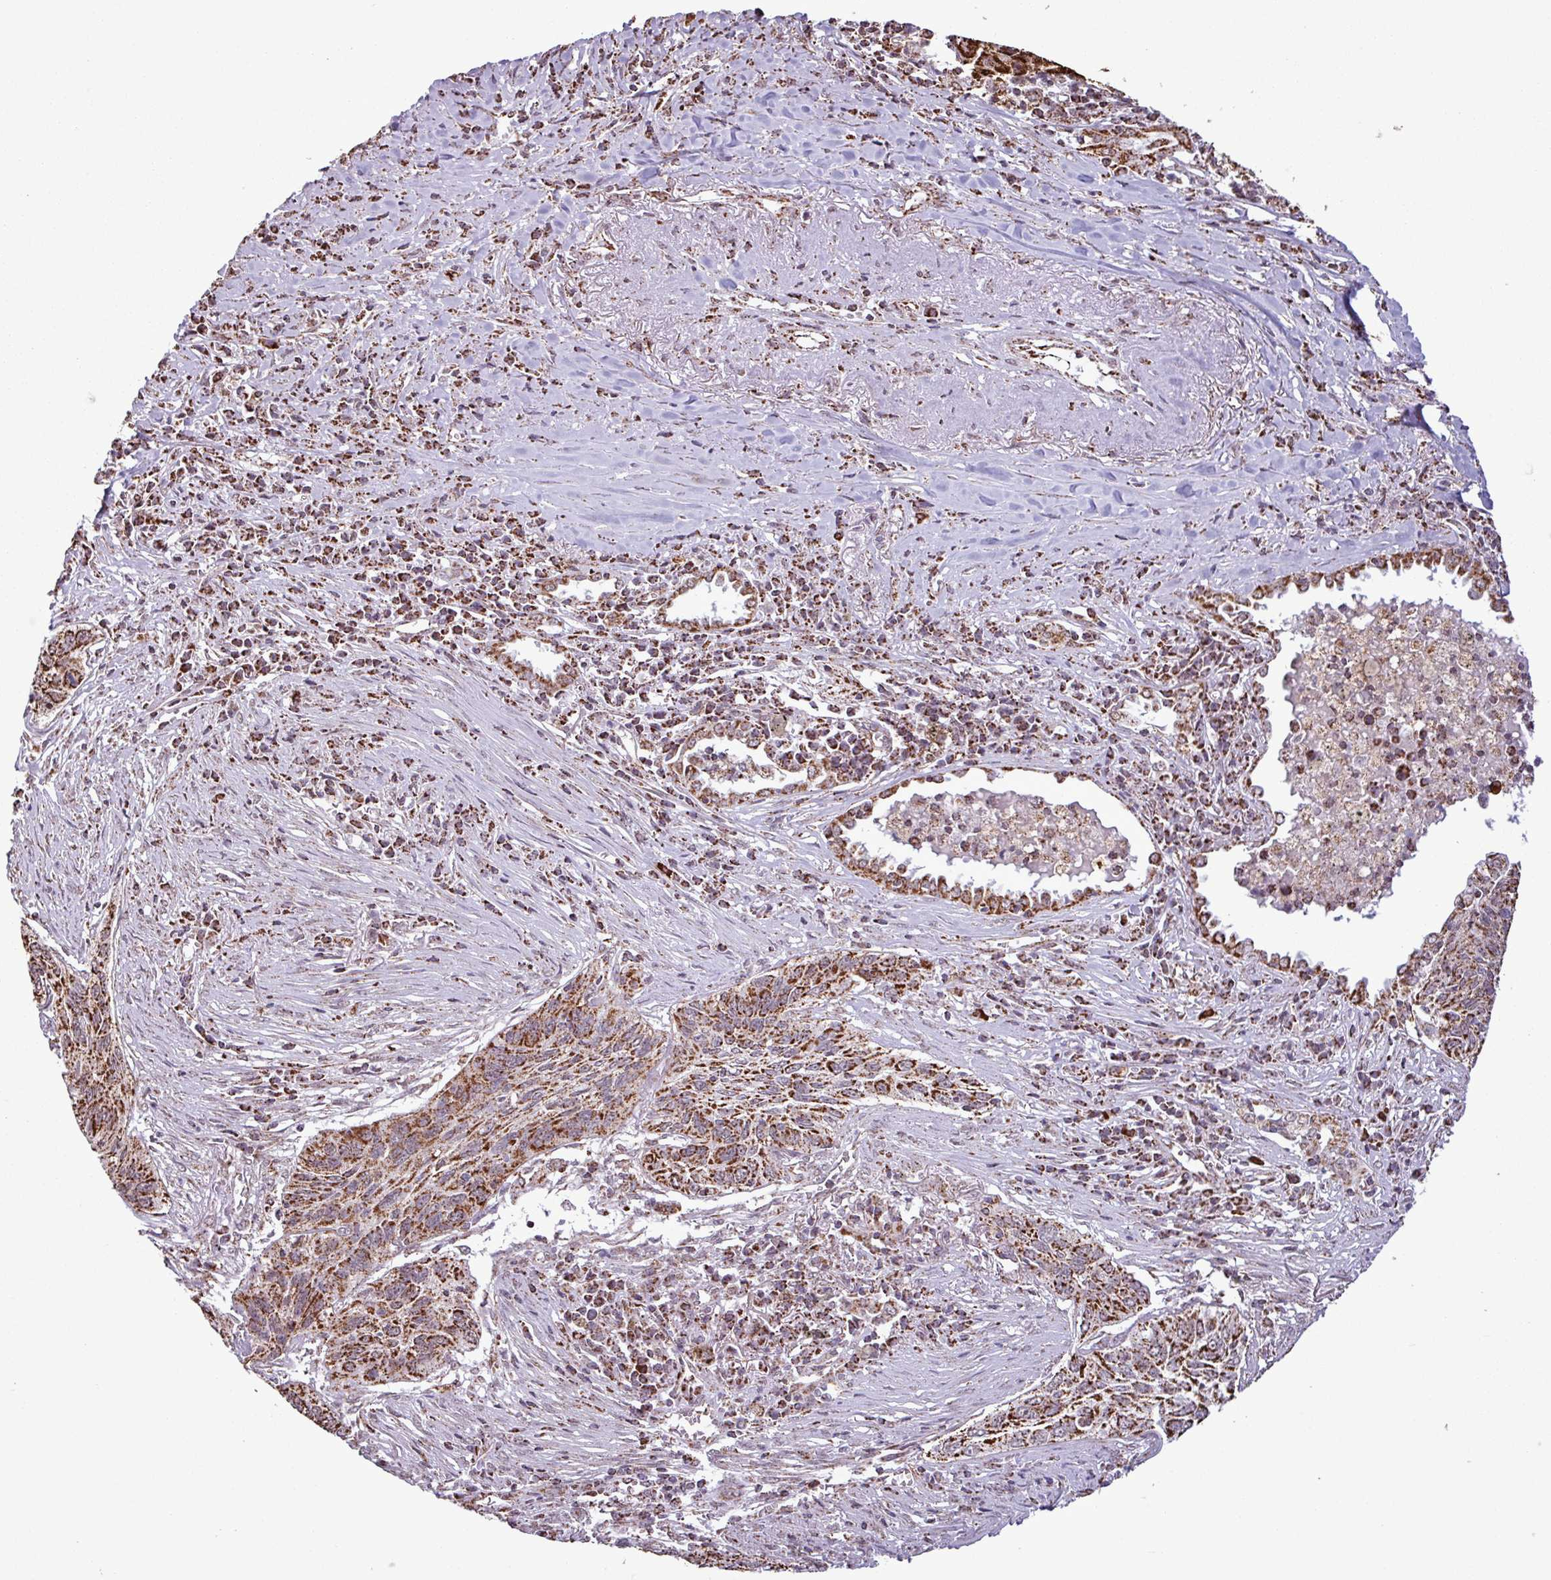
{"staining": {"intensity": "strong", "quantity": ">75%", "location": "cytoplasmic/membranous"}, "tissue": "lung cancer", "cell_type": "Tumor cells", "image_type": "cancer", "snomed": [{"axis": "morphology", "description": "Squamous cell carcinoma, NOS"}, {"axis": "topography", "description": "Lung"}], "caption": "Immunohistochemistry of squamous cell carcinoma (lung) demonstrates high levels of strong cytoplasmic/membranous positivity in about >75% of tumor cells.", "gene": "ALG8", "patient": {"sex": "female", "age": 66}}